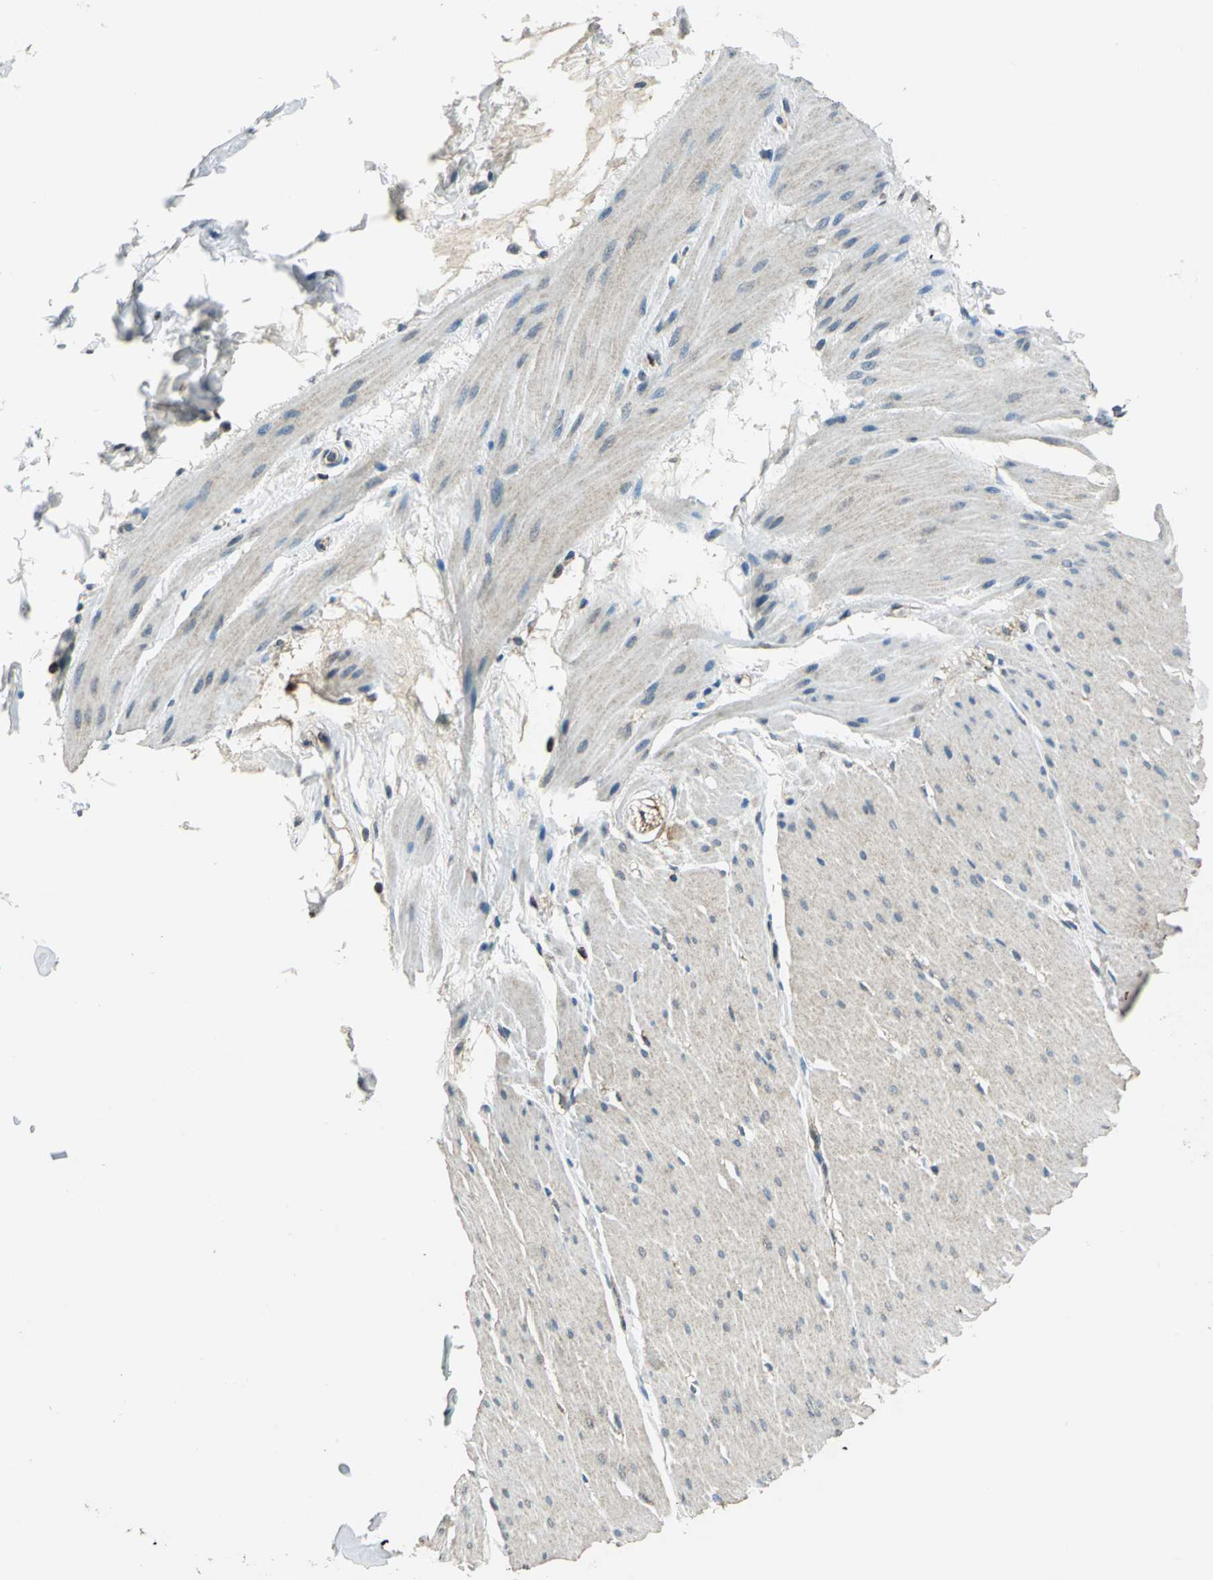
{"staining": {"intensity": "weak", "quantity": ">75%", "location": "cytoplasmic/membranous"}, "tissue": "smooth muscle", "cell_type": "Smooth muscle cells", "image_type": "normal", "snomed": [{"axis": "morphology", "description": "Normal tissue, NOS"}, {"axis": "topography", "description": "Smooth muscle"}, {"axis": "topography", "description": "Colon"}], "caption": "Protein staining displays weak cytoplasmic/membranous positivity in about >75% of smooth muscle cells in benign smooth muscle.", "gene": "NUDT2", "patient": {"sex": "male", "age": 67}}